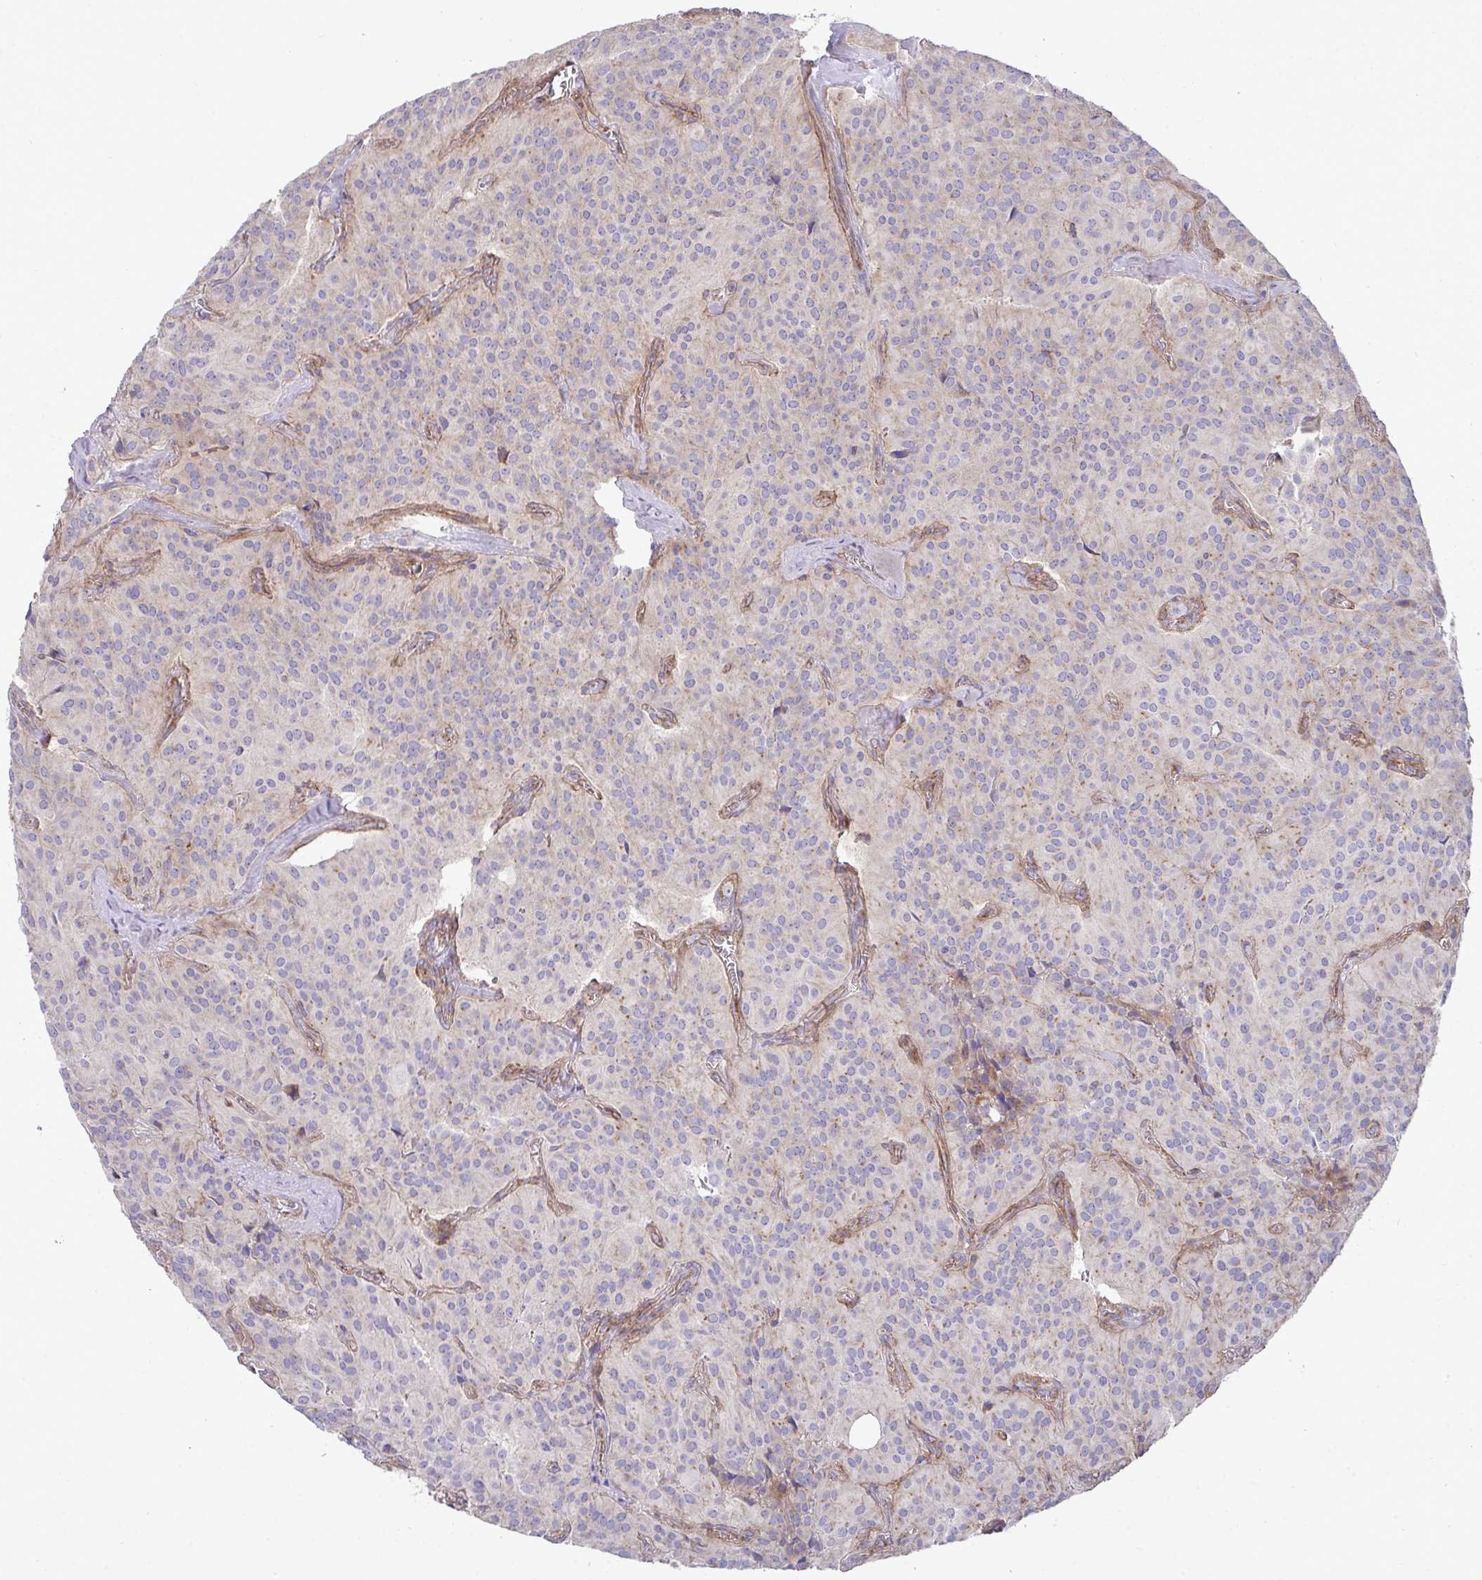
{"staining": {"intensity": "negative", "quantity": "none", "location": "none"}, "tissue": "glioma", "cell_type": "Tumor cells", "image_type": "cancer", "snomed": [{"axis": "morphology", "description": "Glioma, malignant, Low grade"}, {"axis": "topography", "description": "Brain"}], "caption": "Image shows no protein expression in tumor cells of malignant glioma (low-grade) tissue. The staining is performed using DAB brown chromogen with nuclei counter-stained in using hematoxylin.", "gene": "SH2D1B", "patient": {"sex": "male", "age": 42}}